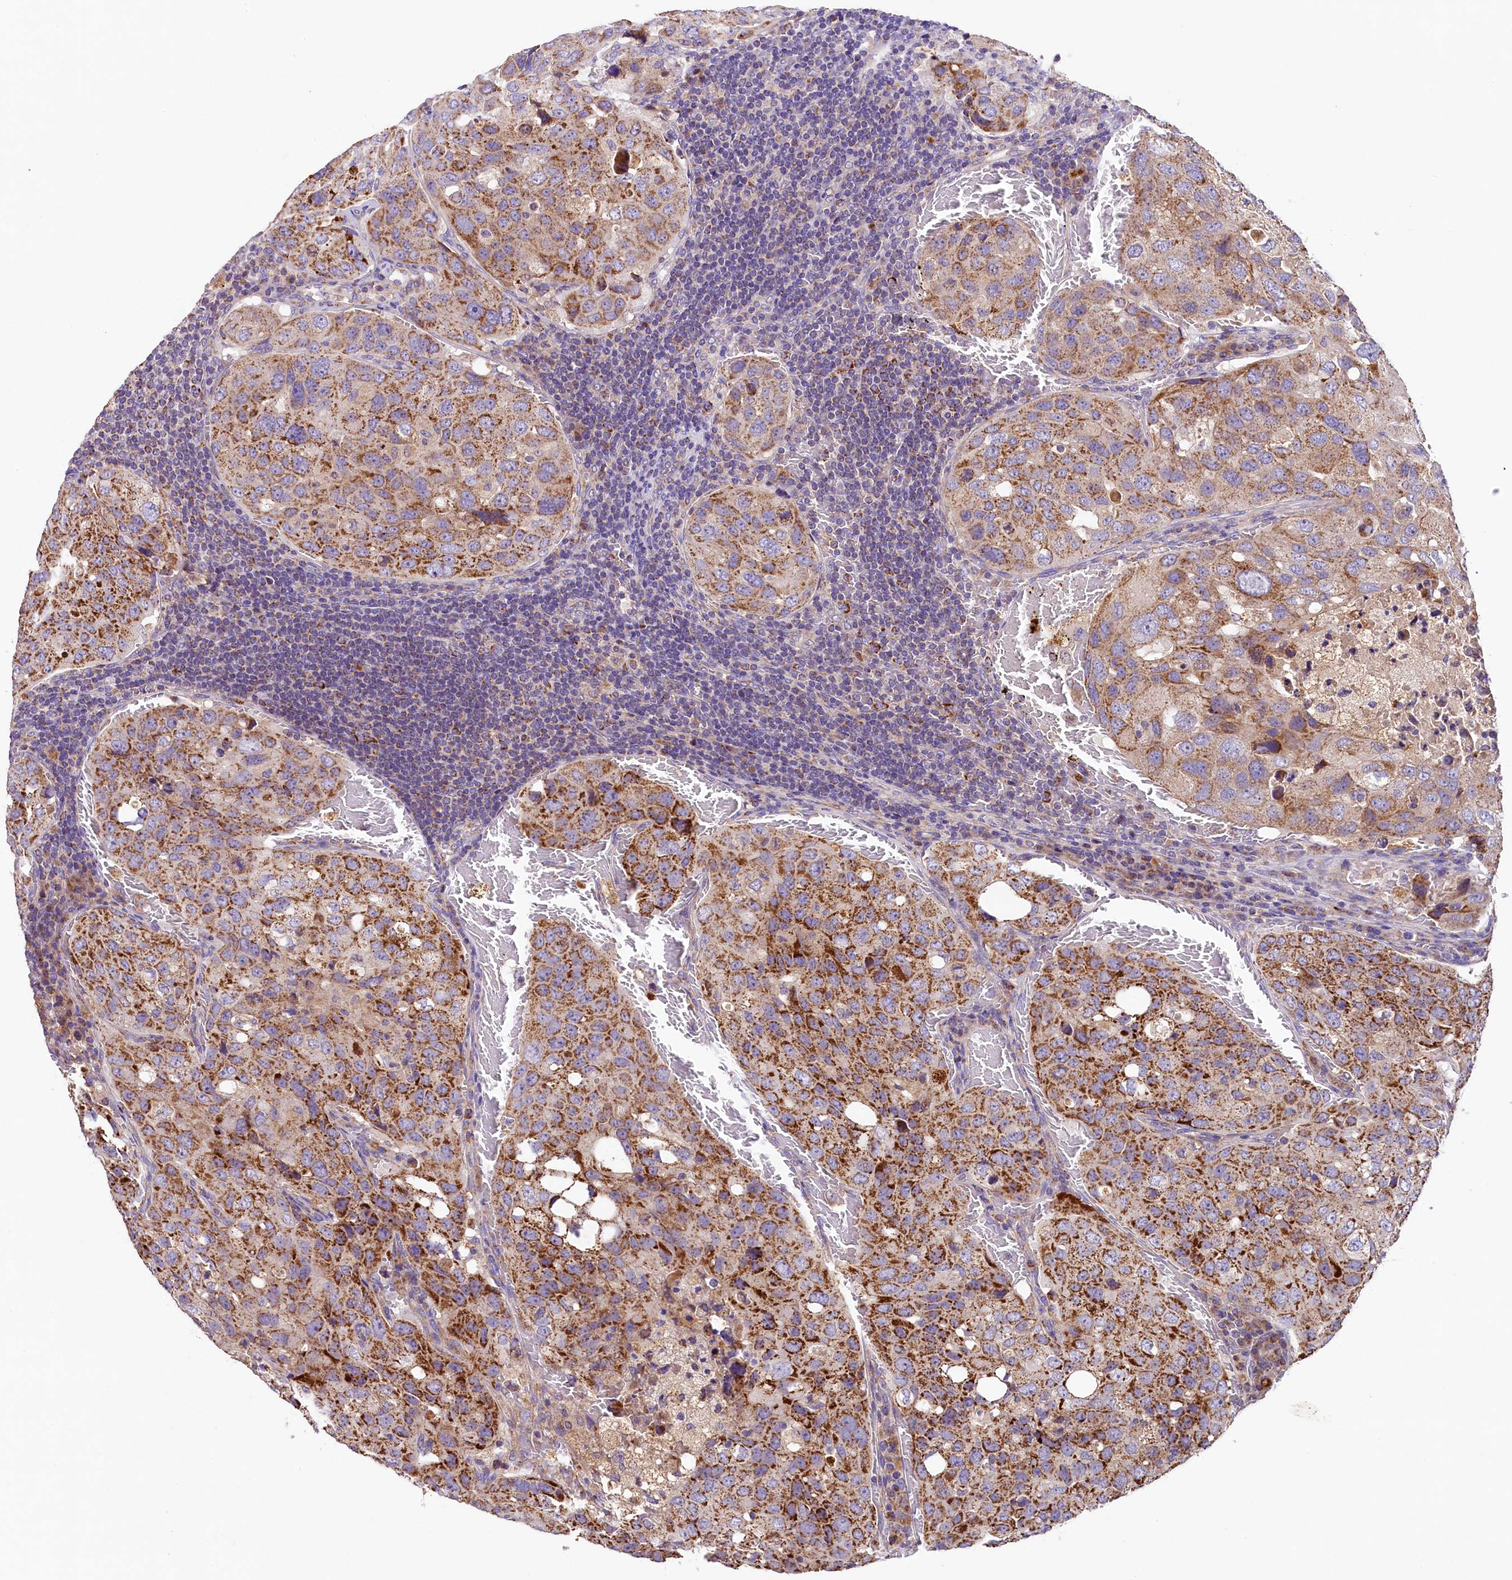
{"staining": {"intensity": "moderate", "quantity": ">75%", "location": "cytoplasmic/membranous"}, "tissue": "urothelial cancer", "cell_type": "Tumor cells", "image_type": "cancer", "snomed": [{"axis": "morphology", "description": "Urothelial carcinoma, High grade"}, {"axis": "topography", "description": "Lymph node"}, {"axis": "topography", "description": "Urinary bladder"}], "caption": "Immunohistochemical staining of urothelial carcinoma (high-grade) demonstrates medium levels of moderate cytoplasmic/membranous expression in approximately >75% of tumor cells.", "gene": "PMPCB", "patient": {"sex": "male", "age": 51}}